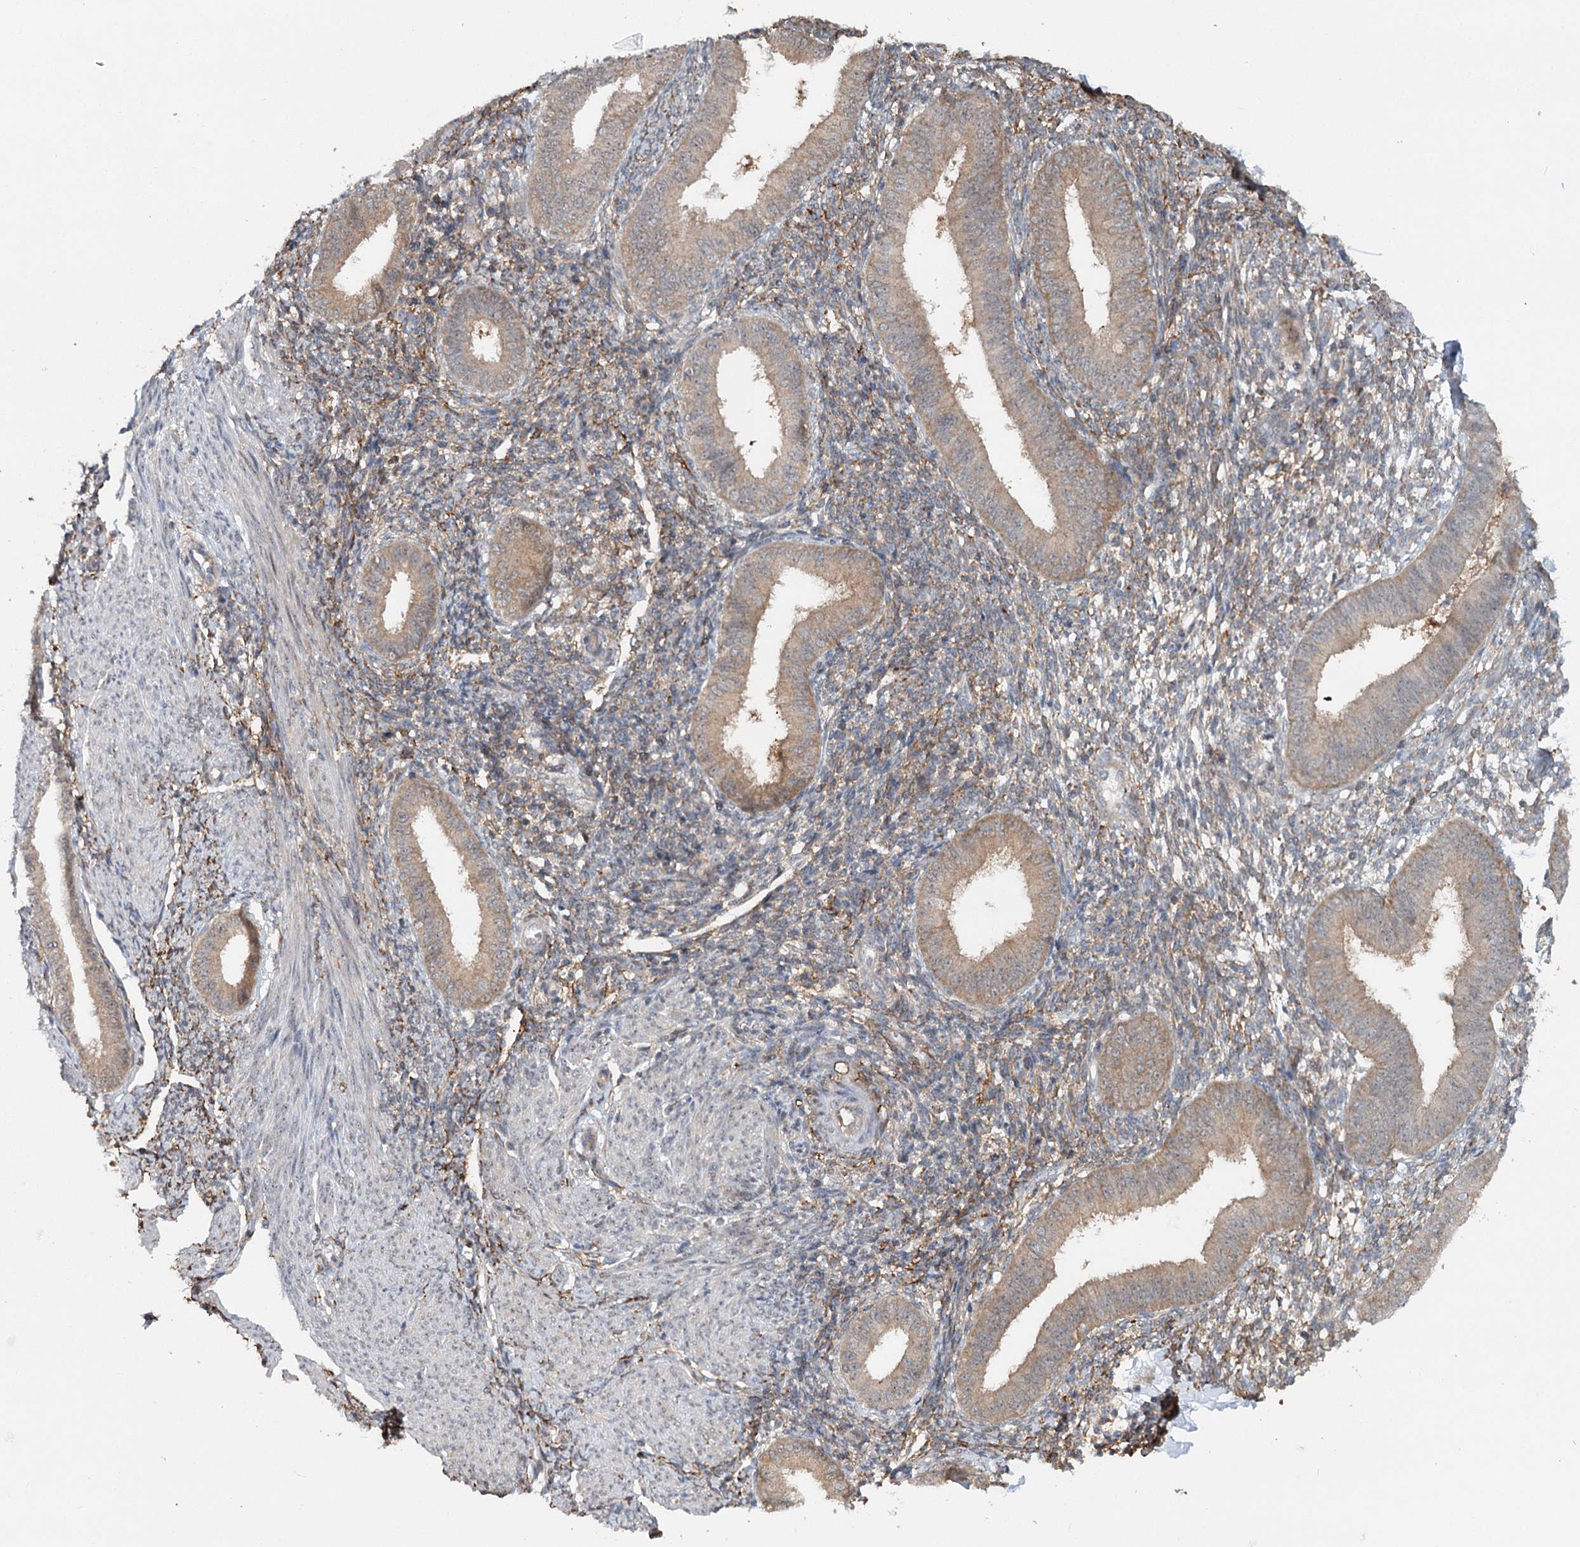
{"staining": {"intensity": "negative", "quantity": "none", "location": "none"}, "tissue": "endometrium", "cell_type": "Cells in endometrial stroma", "image_type": "normal", "snomed": [{"axis": "morphology", "description": "Normal tissue, NOS"}, {"axis": "topography", "description": "Uterus"}, {"axis": "topography", "description": "Endometrium"}], "caption": "Histopathology image shows no significant protein expression in cells in endometrial stroma of benign endometrium. (Stains: DAB immunohistochemistry (IHC) with hematoxylin counter stain, Microscopy: brightfield microscopy at high magnification).", "gene": "WDR44", "patient": {"sex": "female", "age": 48}}